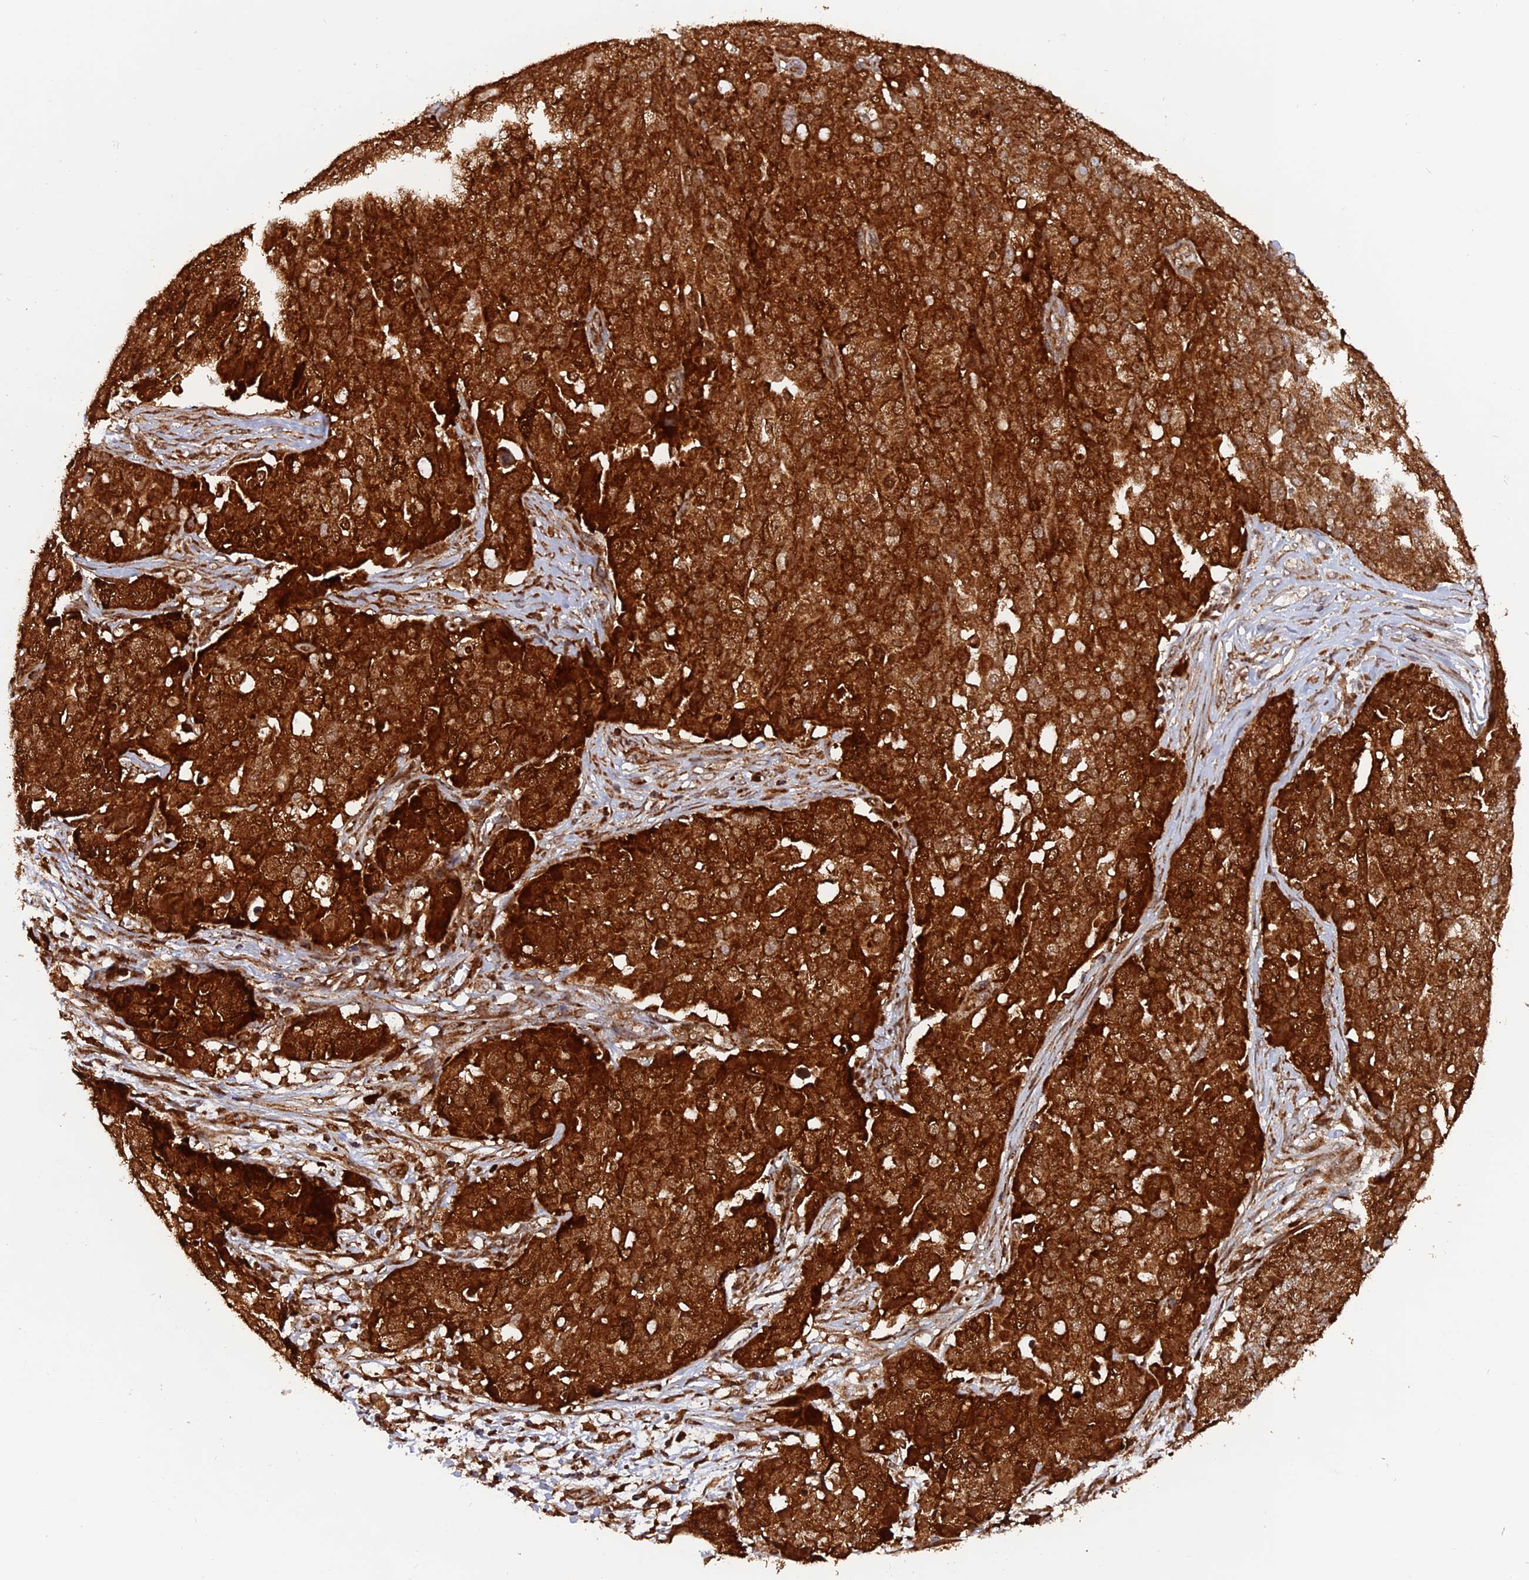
{"staining": {"intensity": "strong", "quantity": ">75%", "location": "cytoplasmic/membranous"}, "tissue": "ovarian cancer", "cell_type": "Tumor cells", "image_type": "cancer", "snomed": [{"axis": "morphology", "description": "Cystadenocarcinoma, serous, NOS"}, {"axis": "topography", "description": "Soft tissue"}, {"axis": "topography", "description": "Ovary"}], "caption": "Ovarian serous cystadenocarcinoma stained with immunohistochemistry shows strong cytoplasmic/membranous expression in about >75% of tumor cells. (DAB IHC with brightfield microscopy, high magnification).", "gene": "DTYMK", "patient": {"sex": "female", "age": 57}}